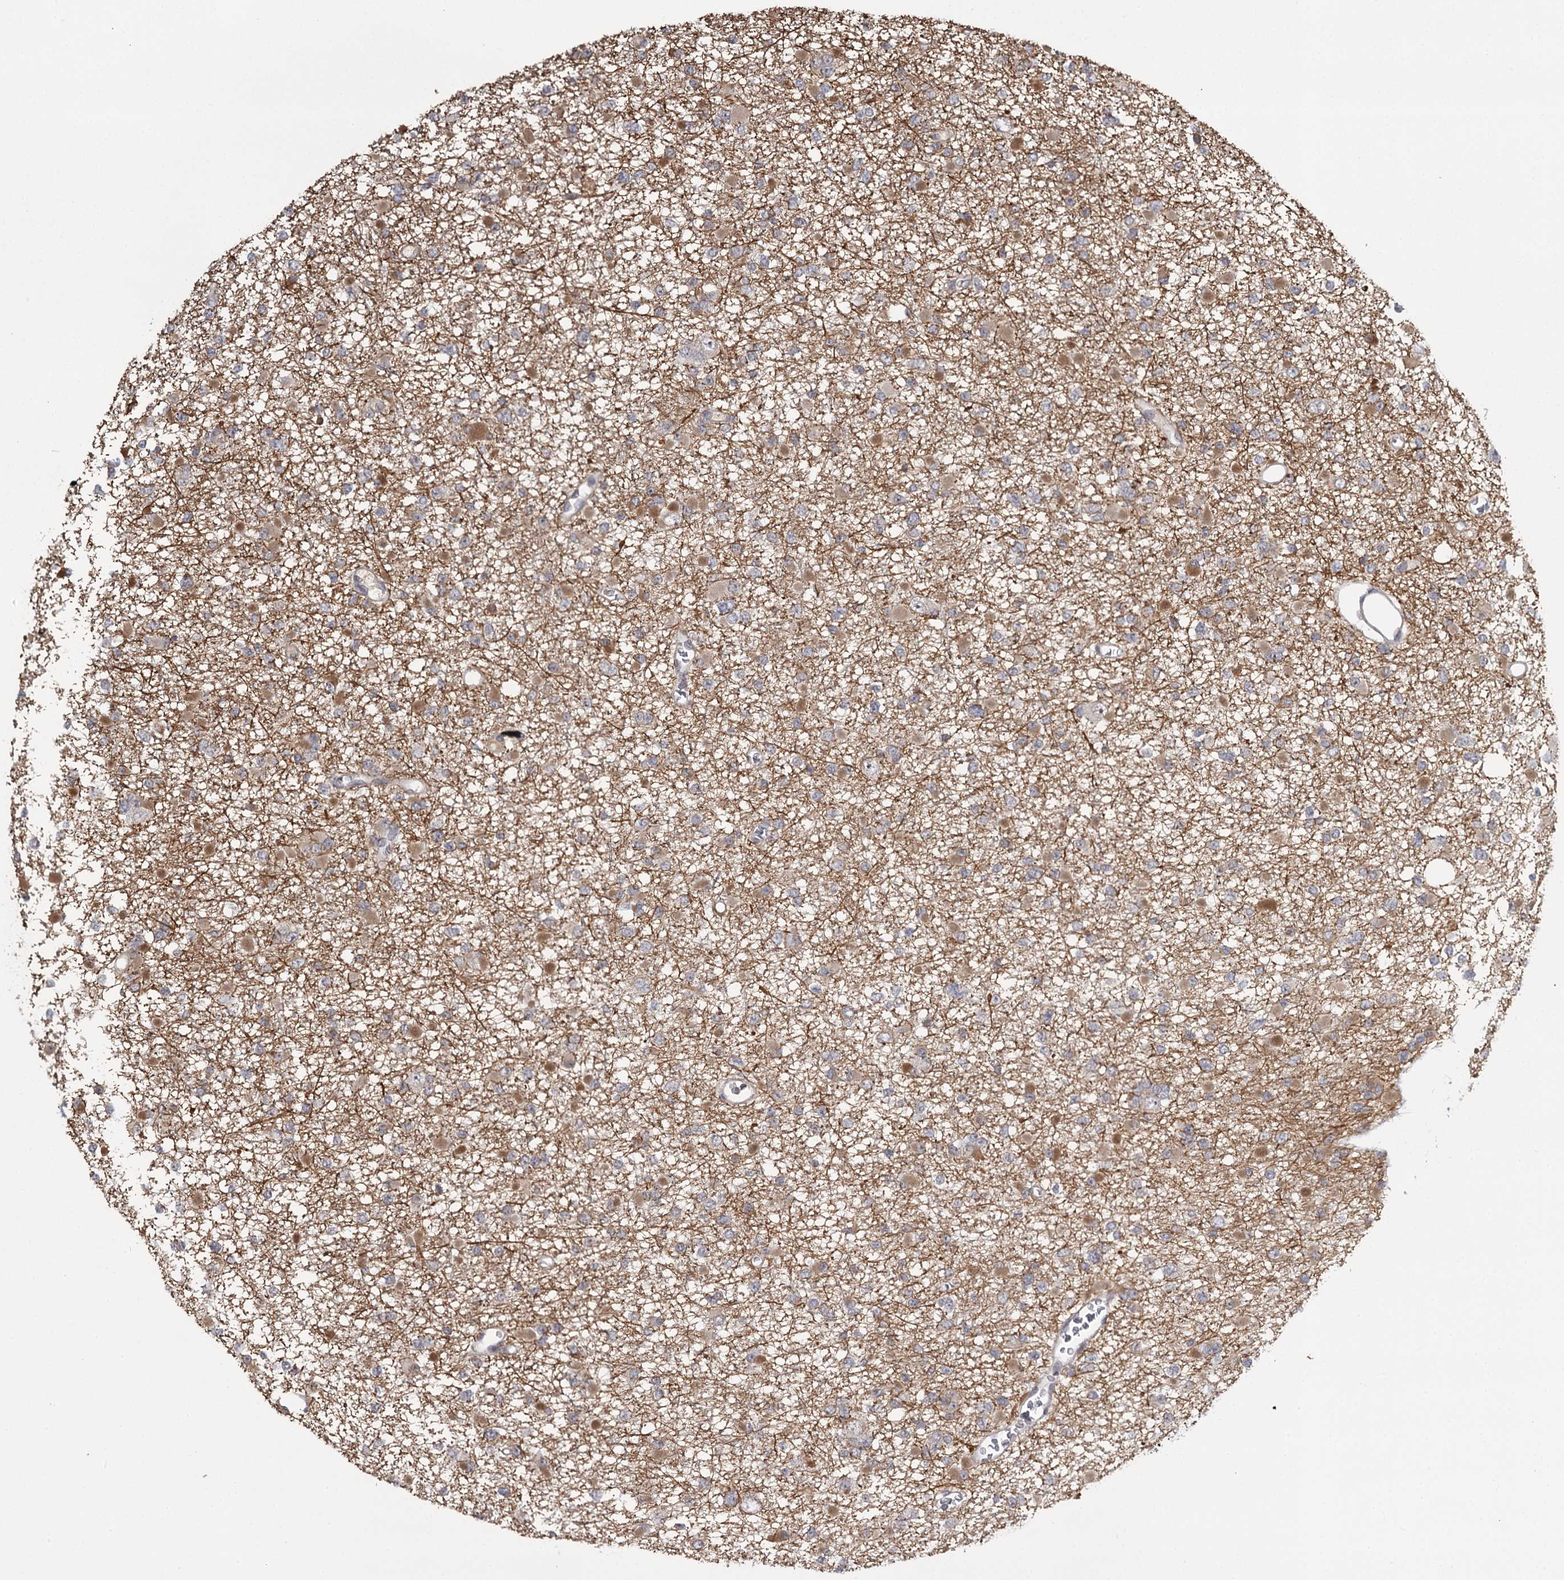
{"staining": {"intensity": "negative", "quantity": "none", "location": "none"}, "tissue": "glioma", "cell_type": "Tumor cells", "image_type": "cancer", "snomed": [{"axis": "morphology", "description": "Glioma, malignant, Low grade"}, {"axis": "topography", "description": "Brain"}], "caption": "Immunohistochemistry image of malignant glioma (low-grade) stained for a protein (brown), which reveals no positivity in tumor cells.", "gene": "CWF19L2", "patient": {"sex": "female", "age": 22}}